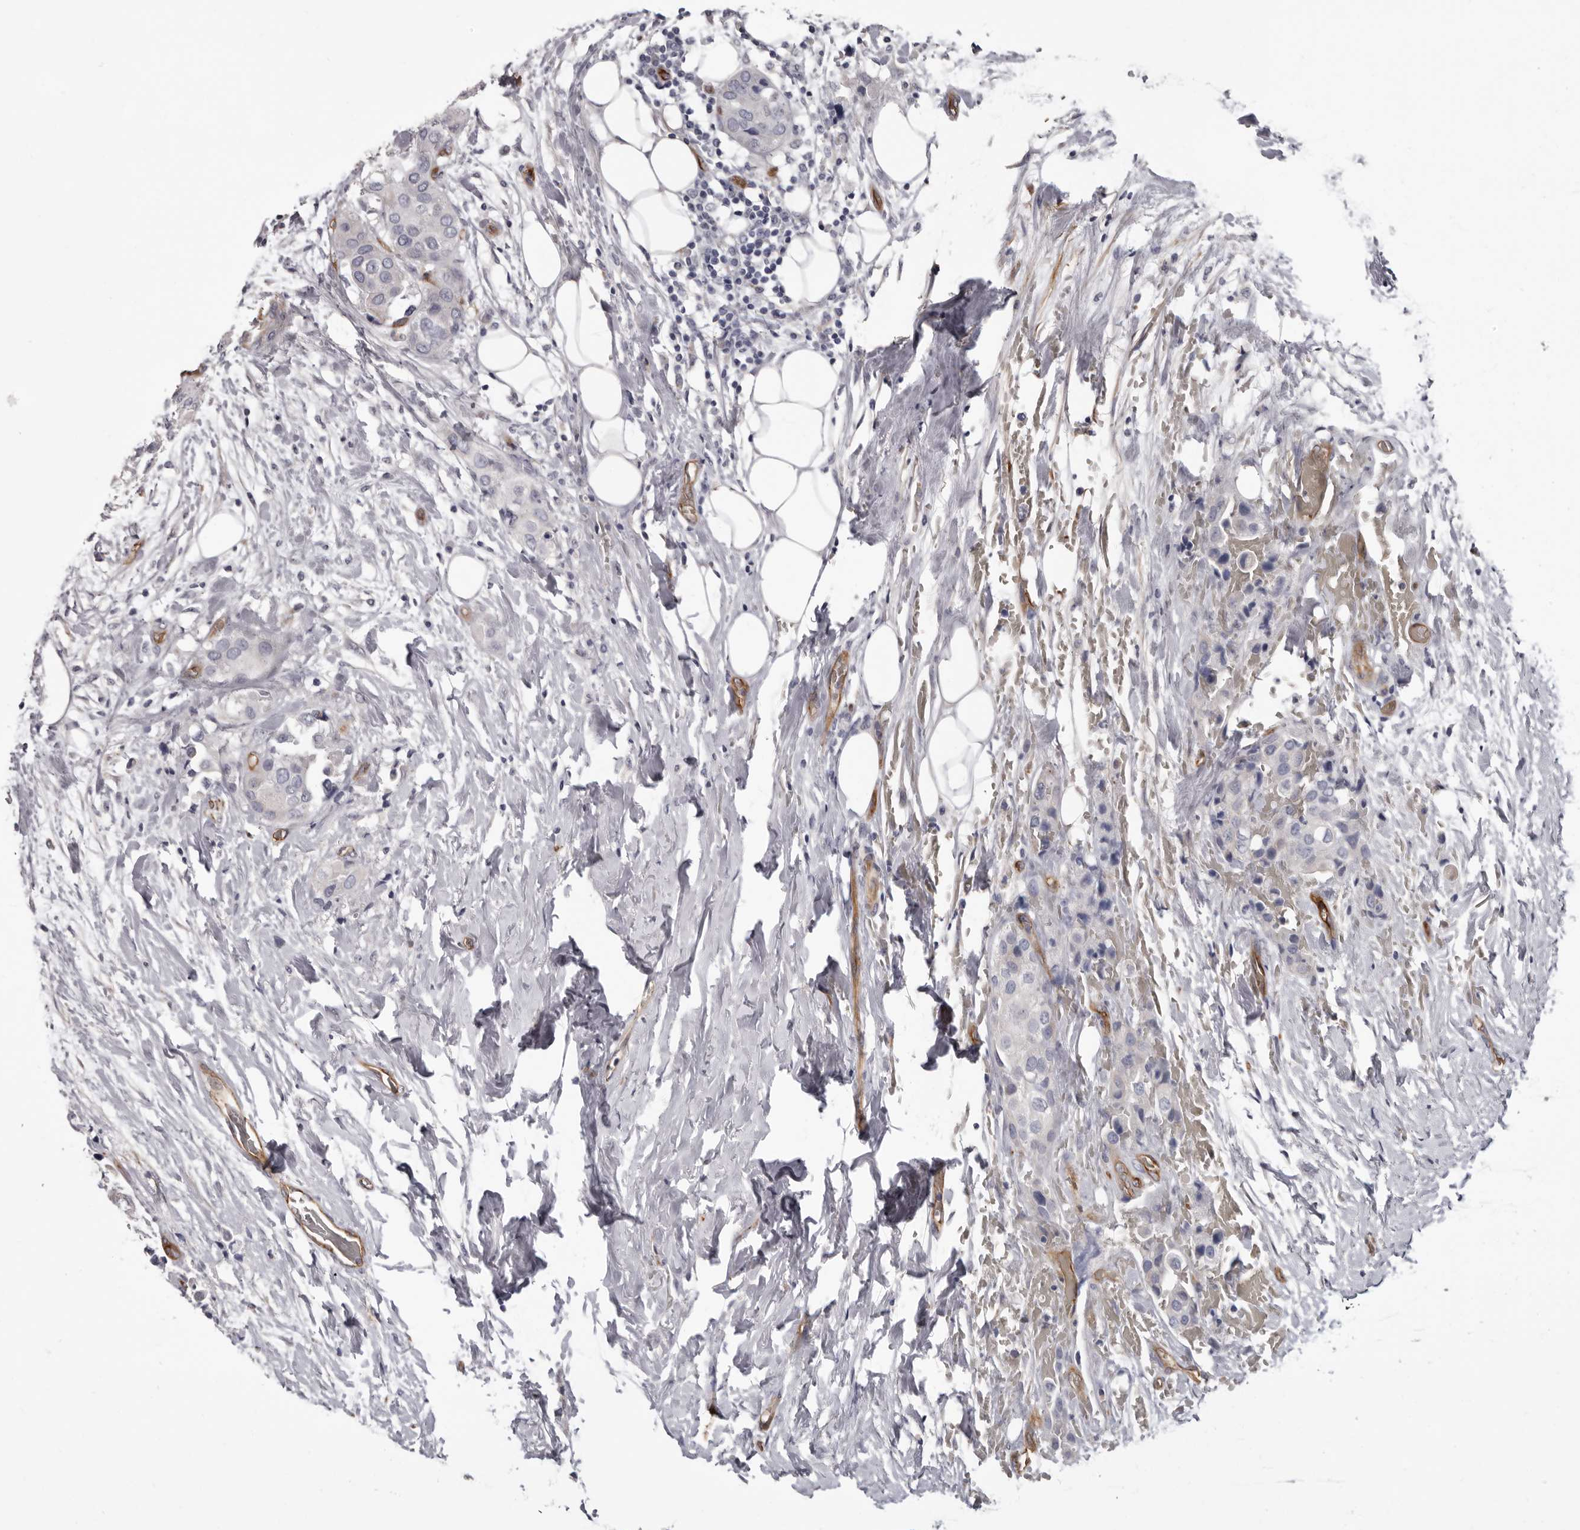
{"staining": {"intensity": "negative", "quantity": "none", "location": "none"}, "tissue": "urothelial cancer", "cell_type": "Tumor cells", "image_type": "cancer", "snomed": [{"axis": "morphology", "description": "Urothelial carcinoma, High grade"}, {"axis": "topography", "description": "Urinary bladder"}], "caption": "This histopathology image is of urothelial carcinoma (high-grade) stained with immunohistochemistry to label a protein in brown with the nuclei are counter-stained blue. There is no expression in tumor cells.", "gene": "ADGRL4", "patient": {"sex": "male", "age": 64}}